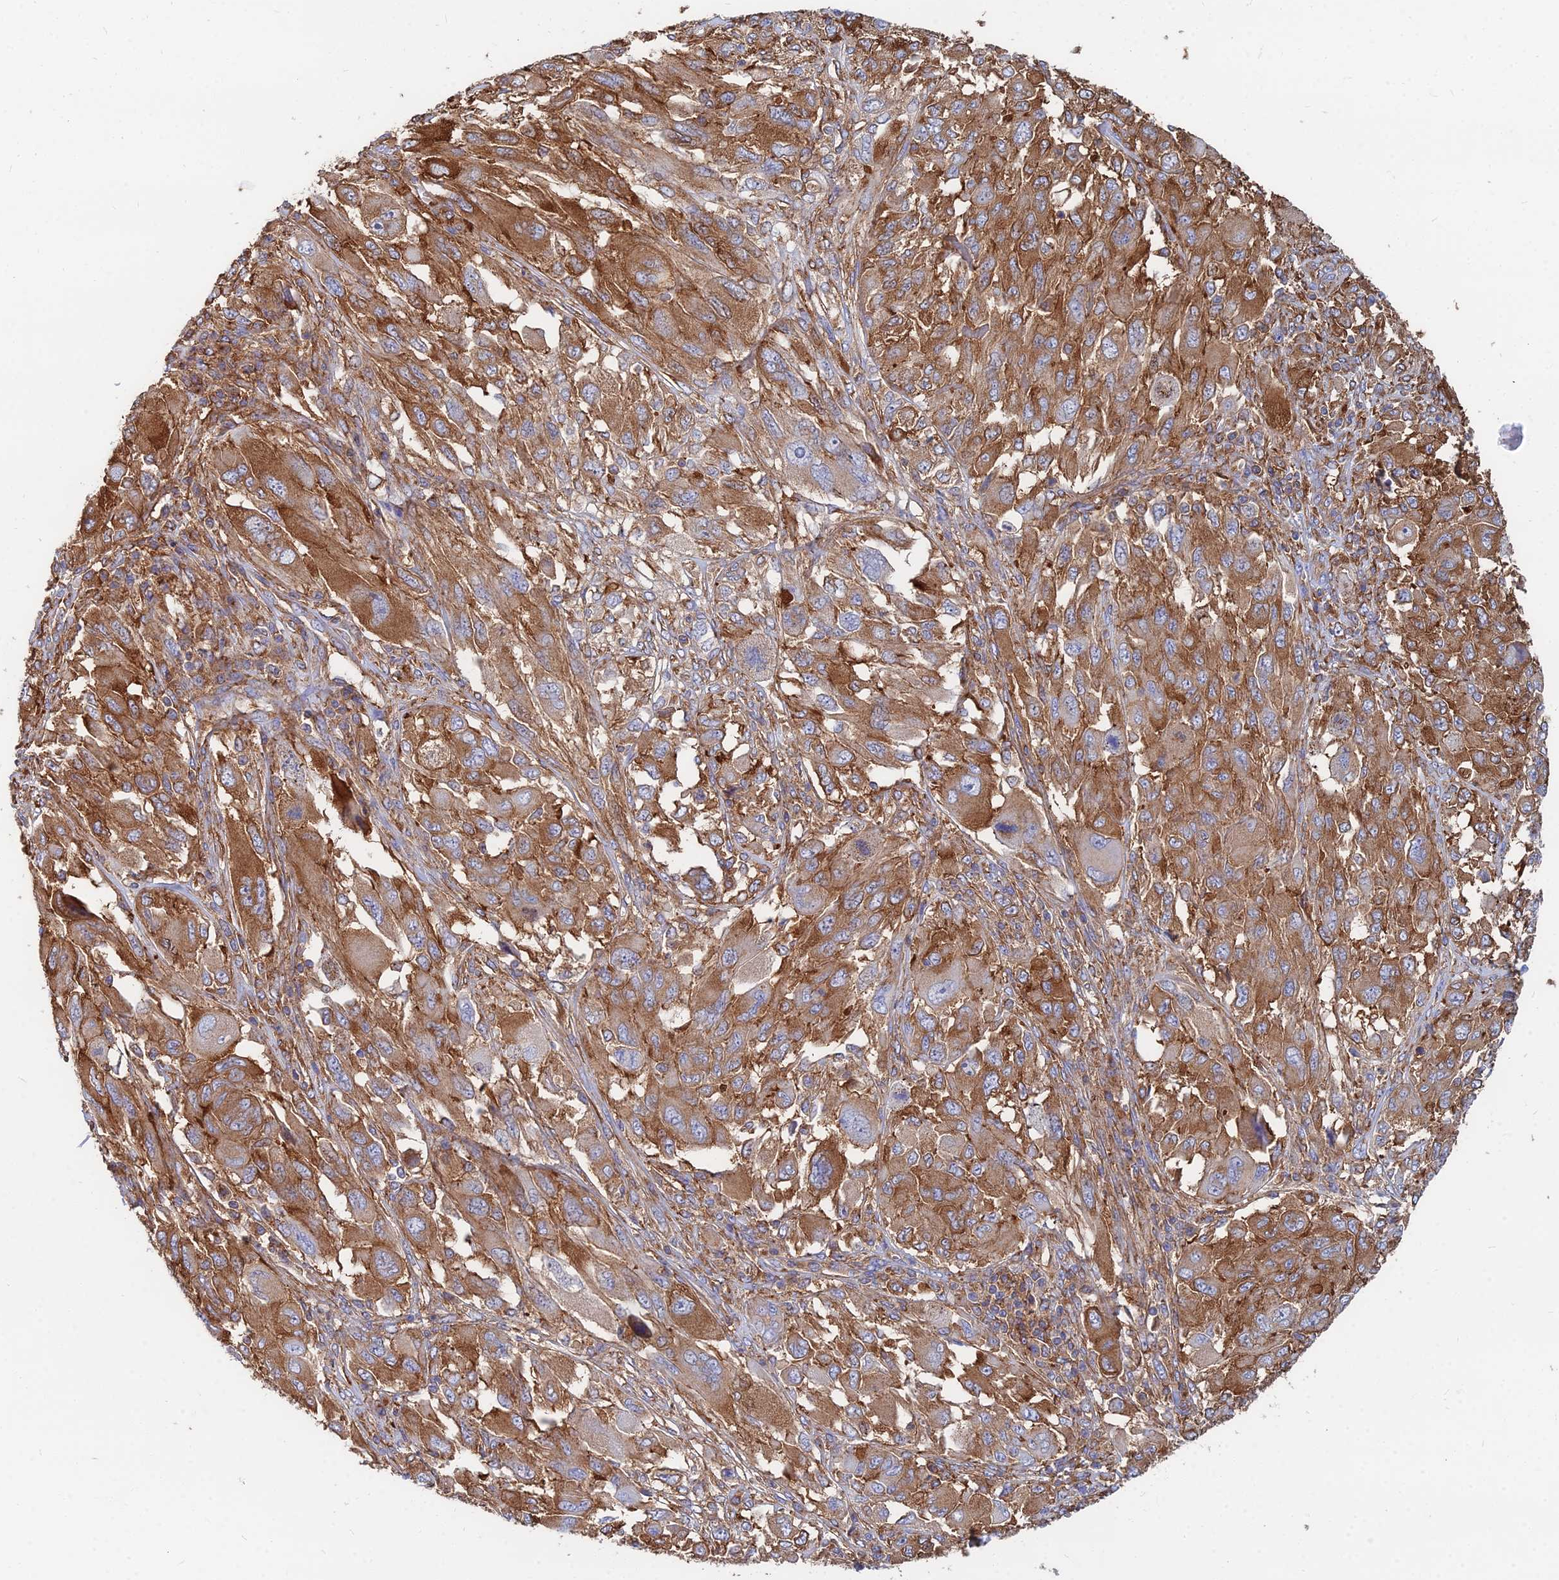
{"staining": {"intensity": "moderate", "quantity": ">75%", "location": "cytoplasmic/membranous"}, "tissue": "melanoma", "cell_type": "Tumor cells", "image_type": "cancer", "snomed": [{"axis": "morphology", "description": "Malignant melanoma, NOS"}, {"axis": "topography", "description": "Skin"}], "caption": "Moderate cytoplasmic/membranous protein expression is identified in about >75% of tumor cells in malignant melanoma.", "gene": "GPR42", "patient": {"sex": "female", "age": 91}}